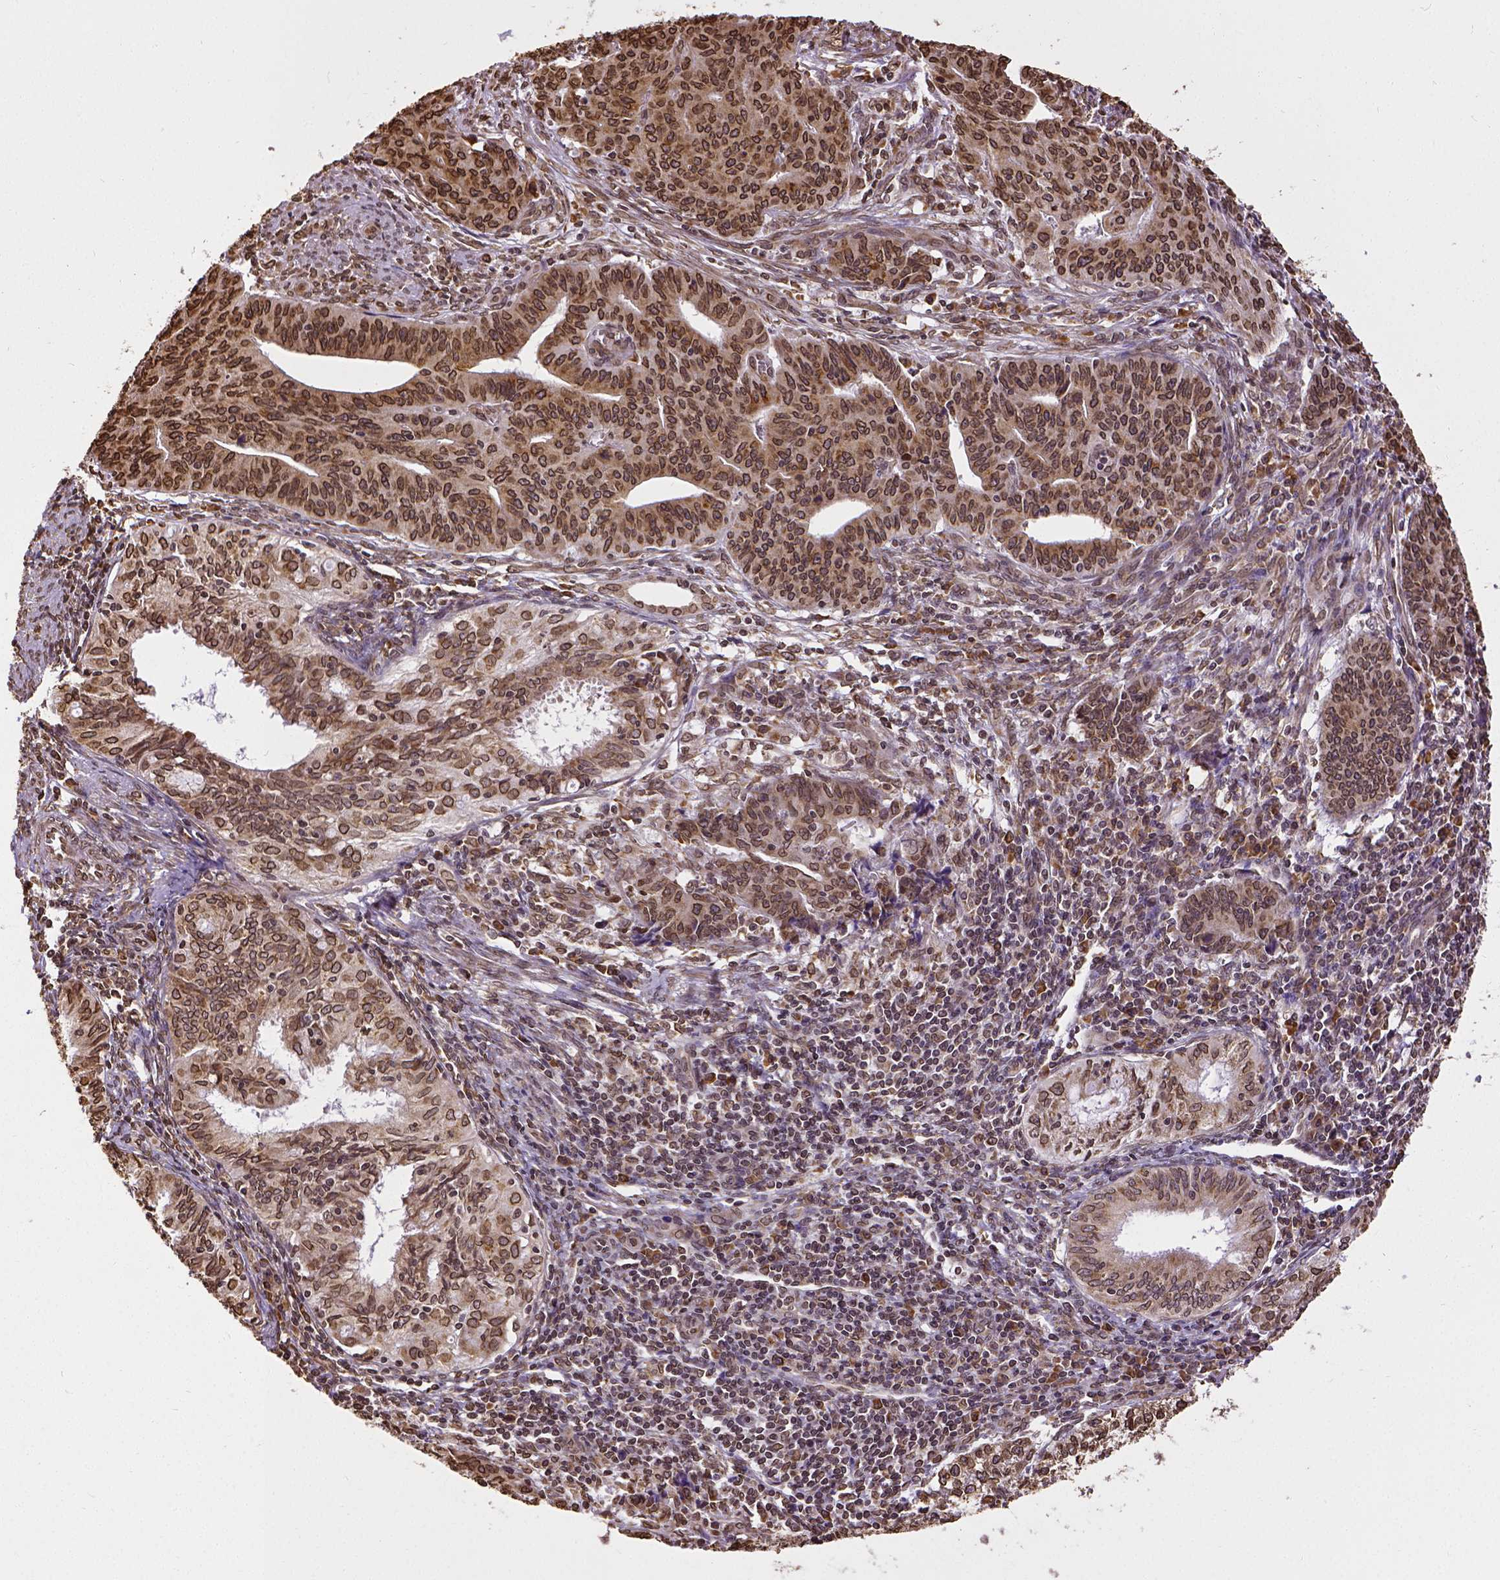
{"staining": {"intensity": "strong", "quantity": "25%-75%", "location": "cytoplasmic/membranous,nuclear"}, "tissue": "endometrial cancer", "cell_type": "Tumor cells", "image_type": "cancer", "snomed": [{"axis": "morphology", "description": "Adenocarcinoma, NOS"}, {"axis": "topography", "description": "Endometrium"}], "caption": "Protein analysis of adenocarcinoma (endometrial) tissue reveals strong cytoplasmic/membranous and nuclear positivity in approximately 25%-75% of tumor cells.", "gene": "MTDH", "patient": {"sex": "female", "age": 59}}